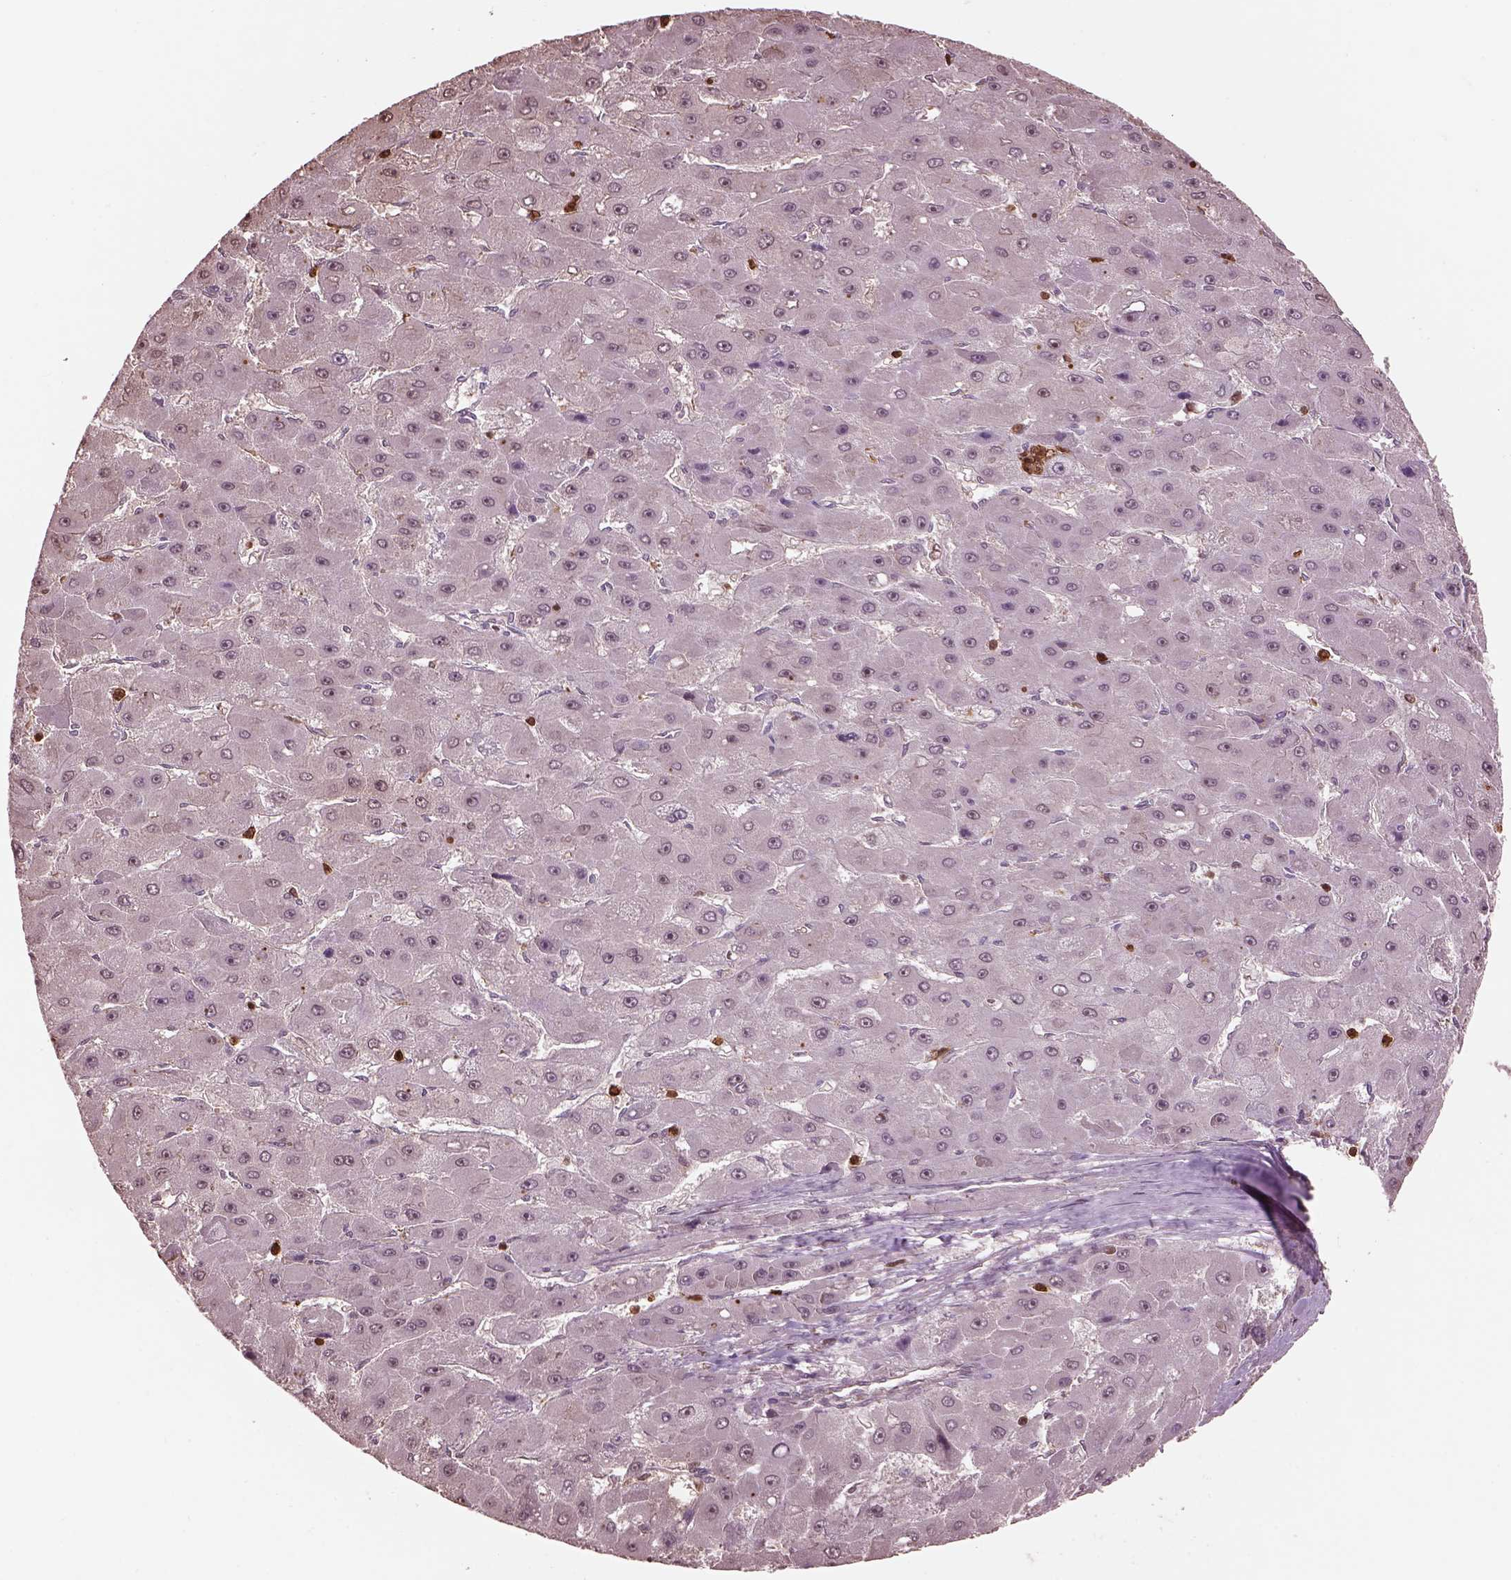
{"staining": {"intensity": "negative", "quantity": "none", "location": "none"}, "tissue": "liver cancer", "cell_type": "Tumor cells", "image_type": "cancer", "snomed": [{"axis": "morphology", "description": "Carcinoma, Hepatocellular, NOS"}, {"axis": "topography", "description": "Liver"}], "caption": "Liver cancer was stained to show a protein in brown. There is no significant expression in tumor cells.", "gene": "IL31RA", "patient": {"sex": "female", "age": 25}}